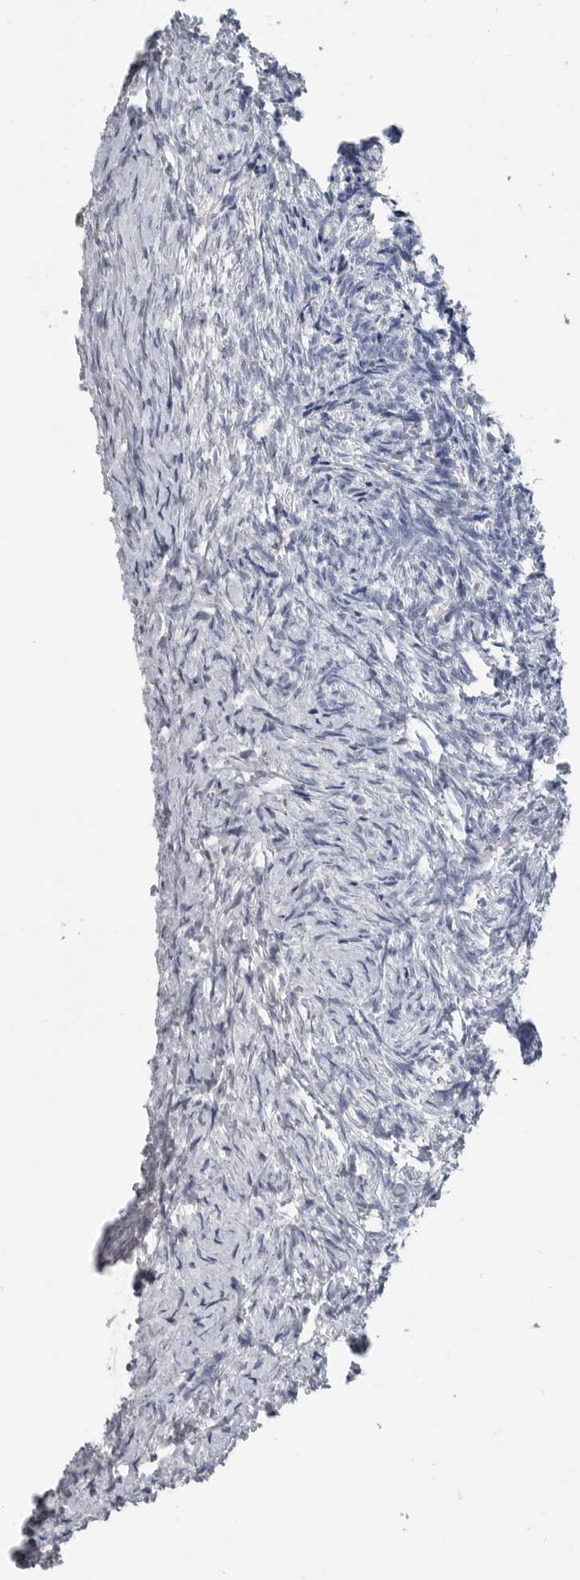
{"staining": {"intensity": "negative", "quantity": "none", "location": "none"}, "tissue": "ovary", "cell_type": "Follicle cells", "image_type": "normal", "snomed": [{"axis": "morphology", "description": "Normal tissue, NOS"}, {"axis": "topography", "description": "Ovary"}], "caption": "An immunohistochemistry (IHC) histopathology image of normal ovary is shown. There is no staining in follicle cells of ovary.", "gene": "FABP6", "patient": {"sex": "female", "age": 41}}